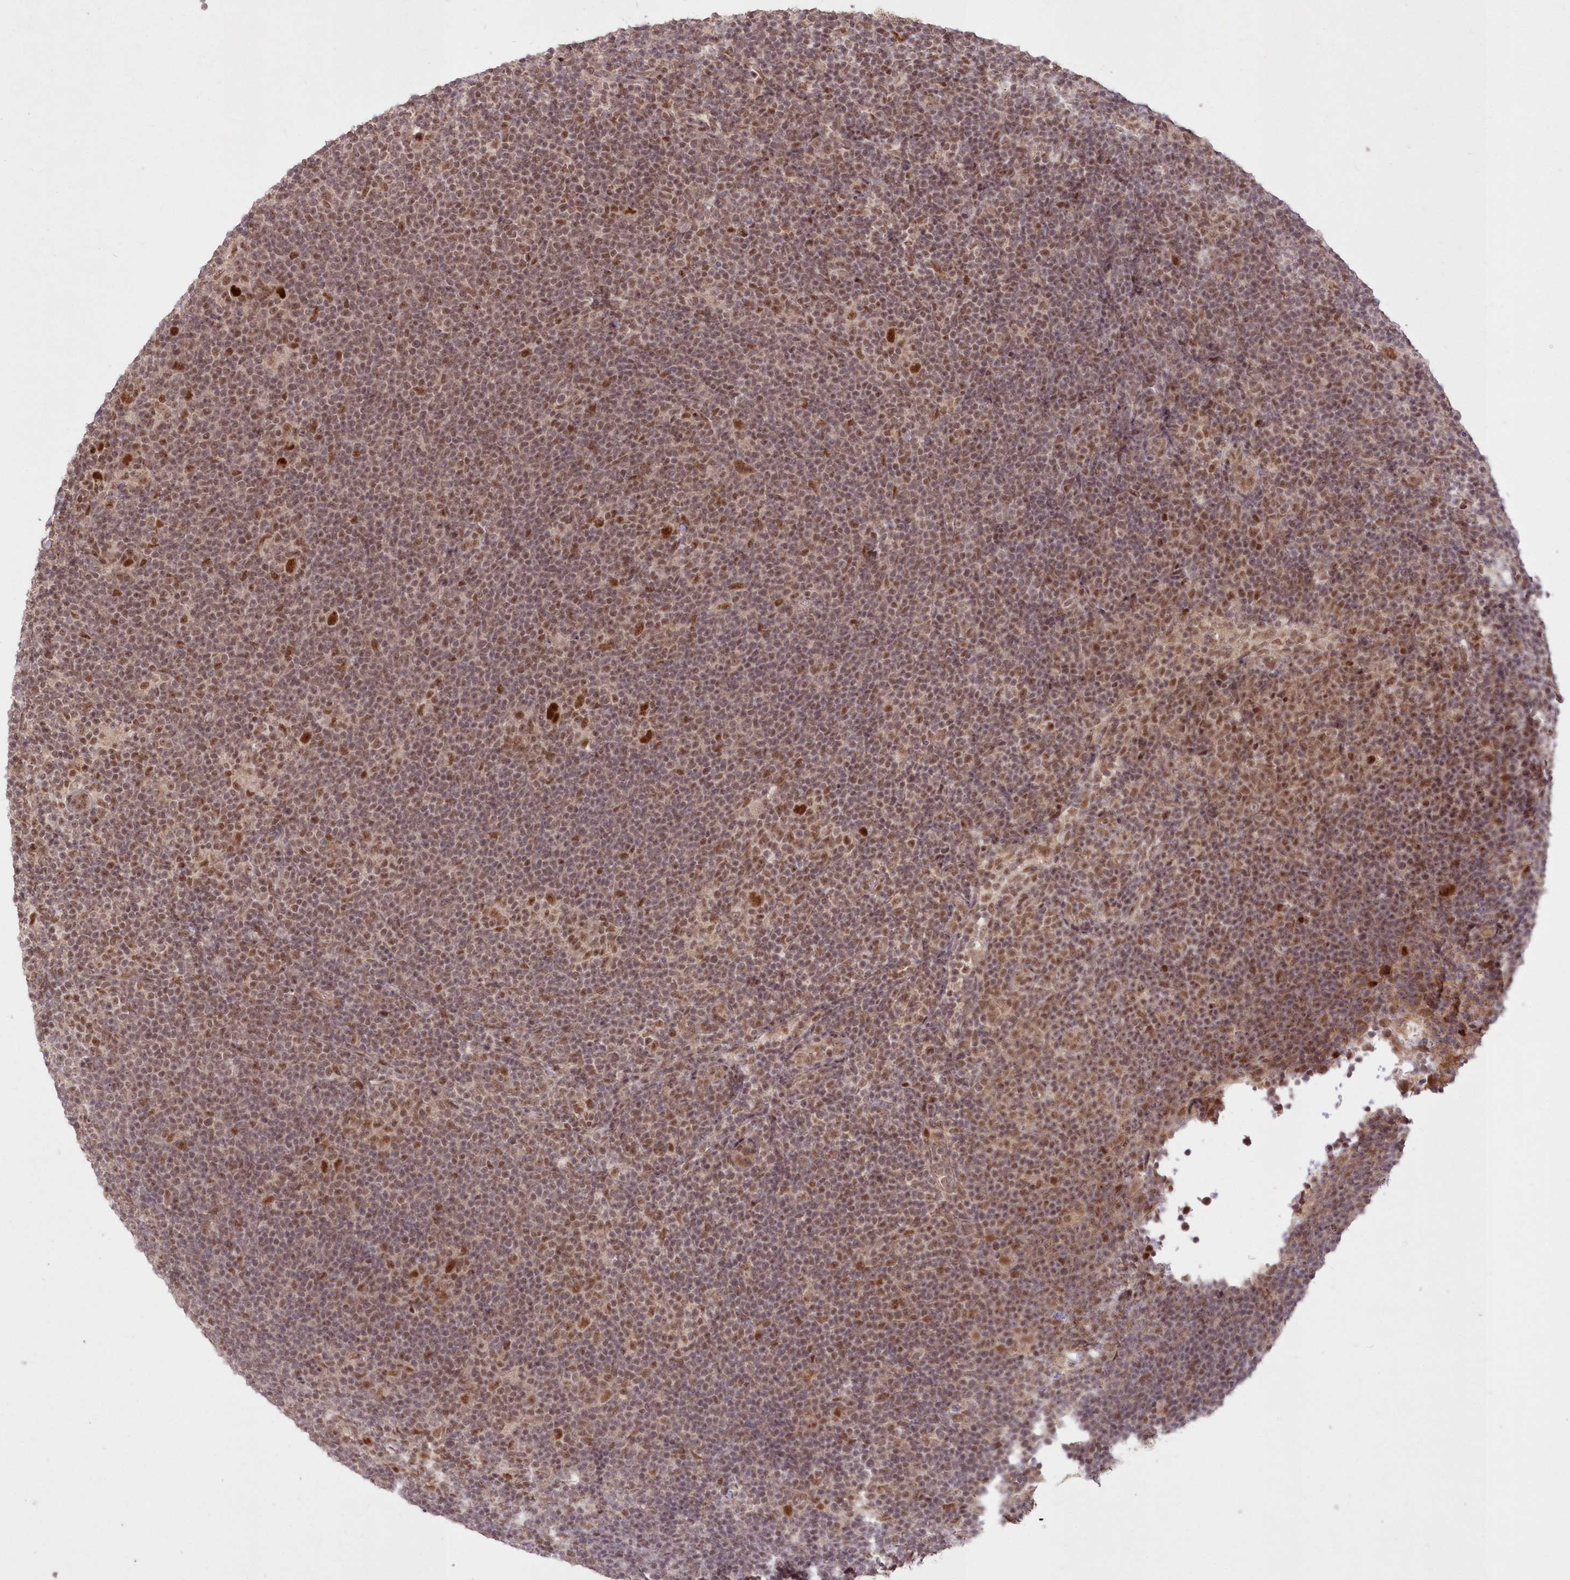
{"staining": {"intensity": "moderate", "quantity": ">75%", "location": "nuclear"}, "tissue": "lymphoma", "cell_type": "Tumor cells", "image_type": "cancer", "snomed": [{"axis": "morphology", "description": "Hodgkin's disease, NOS"}, {"axis": "topography", "description": "Lymph node"}], "caption": "High-magnification brightfield microscopy of Hodgkin's disease stained with DAB (3,3'-diaminobenzidine) (brown) and counterstained with hematoxylin (blue). tumor cells exhibit moderate nuclear expression is present in about>75% of cells.", "gene": "WBP1L", "patient": {"sex": "female", "age": 57}}